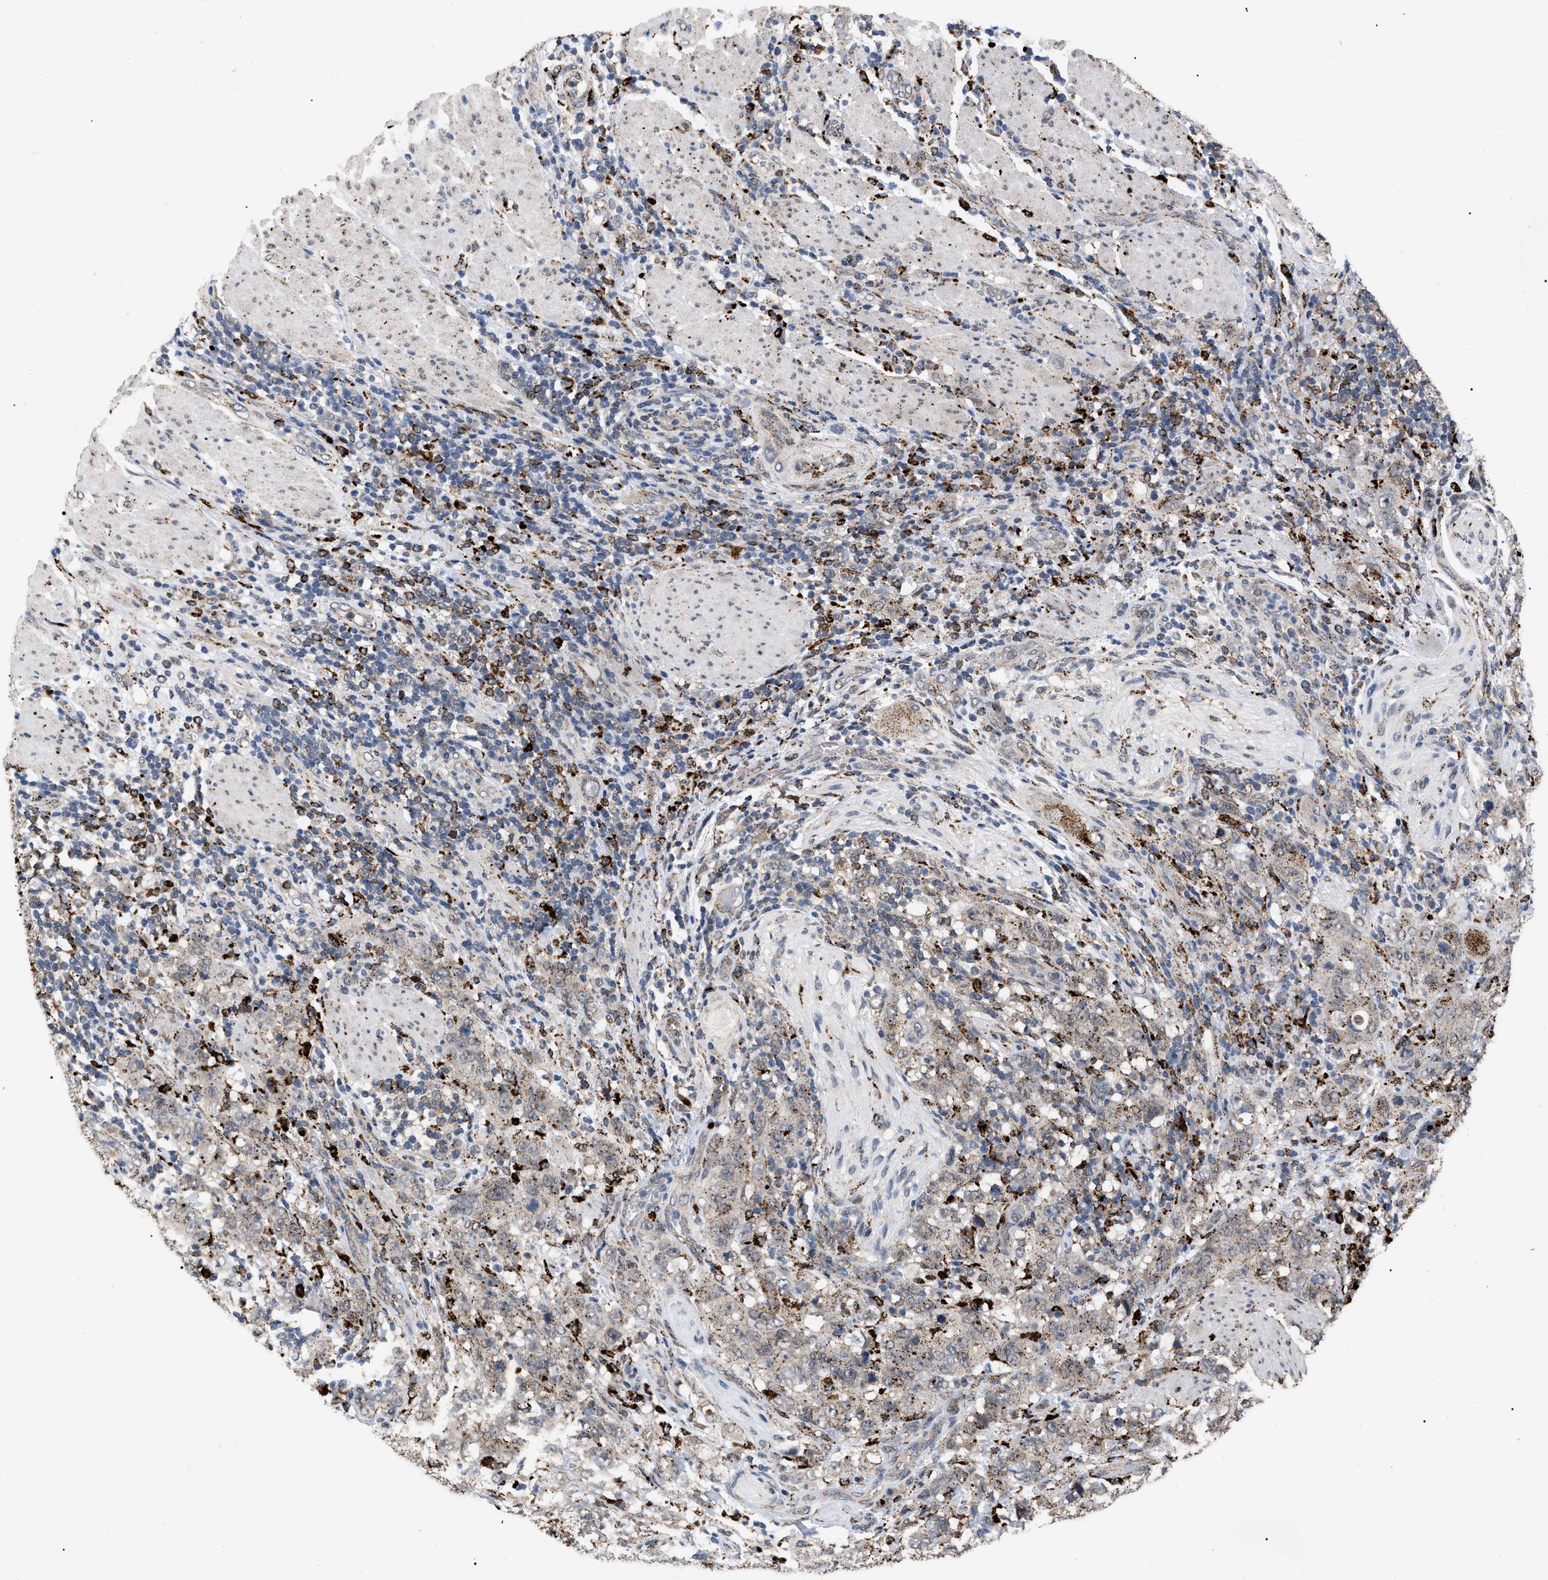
{"staining": {"intensity": "moderate", "quantity": ">75%", "location": "cytoplasmic/membranous"}, "tissue": "stomach cancer", "cell_type": "Tumor cells", "image_type": "cancer", "snomed": [{"axis": "morphology", "description": "Adenocarcinoma, NOS"}, {"axis": "topography", "description": "Stomach"}], "caption": "Tumor cells demonstrate medium levels of moderate cytoplasmic/membranous expression in approximately >75% of cells in human adenocarcinoma (stomach).", "gene": "UPF1", "patient": {"sex": "male", "age": 48}}